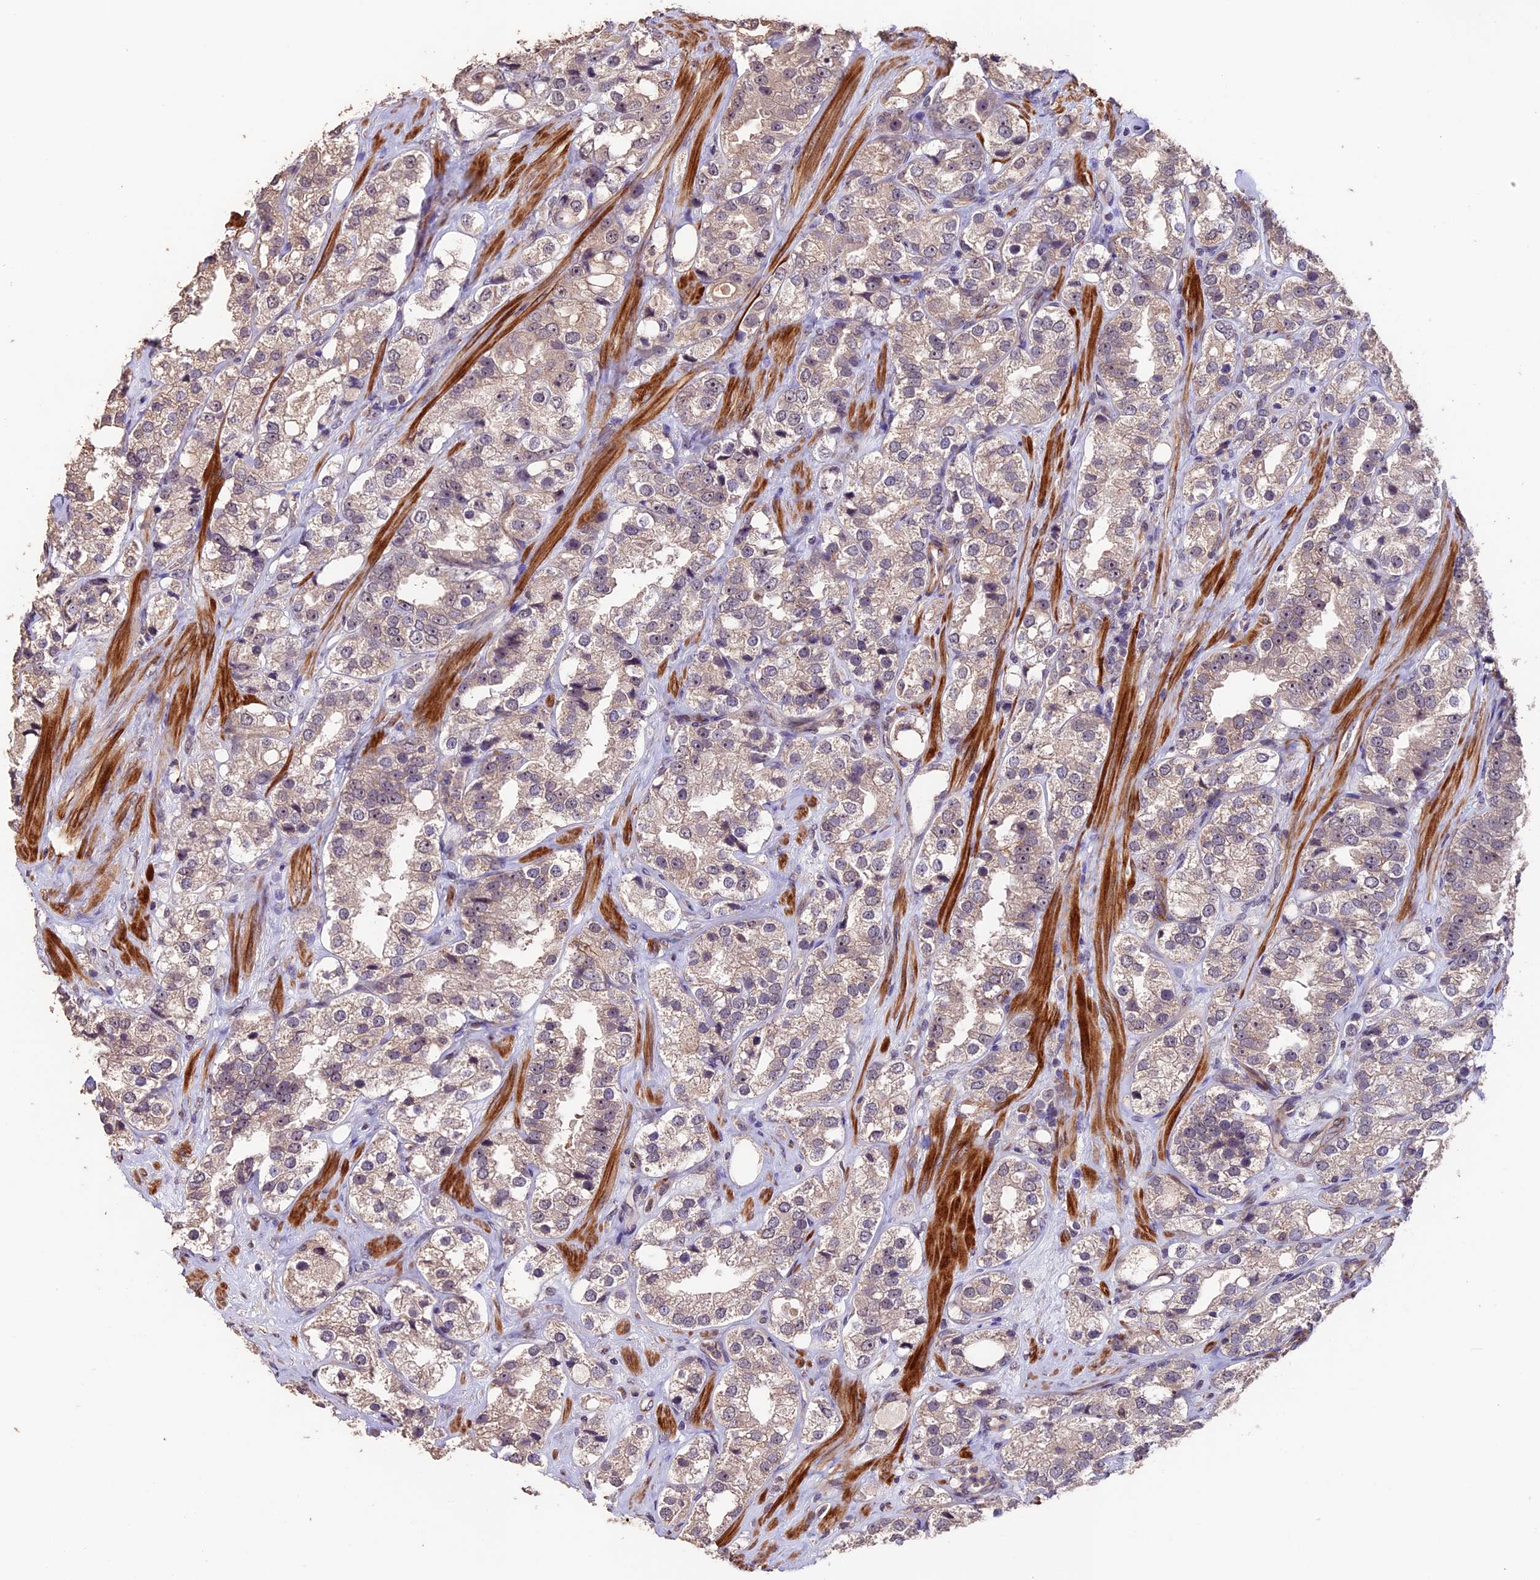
{"staining": {"intensity": "weak", "quantity": ">75%", "location": "cytoplasmic/membranous"}, "tissue": "prostate cancer", "cell_type": "Tumor cells", "image_type": "cancer", "snomed": [{"axis": "morphology", "description": "Adenocarcinoma, NOS"}, {"axis": "topography", "description": "Prostate"}], "caption": "Human prostate adenocarcinoma stained for a protein (brown) displays weak cytoplasmic/membranous positive expression in approximately >75% of tumor cells.", "gene": "GNB5", "patient": {"sex": "male", "age": 79}}